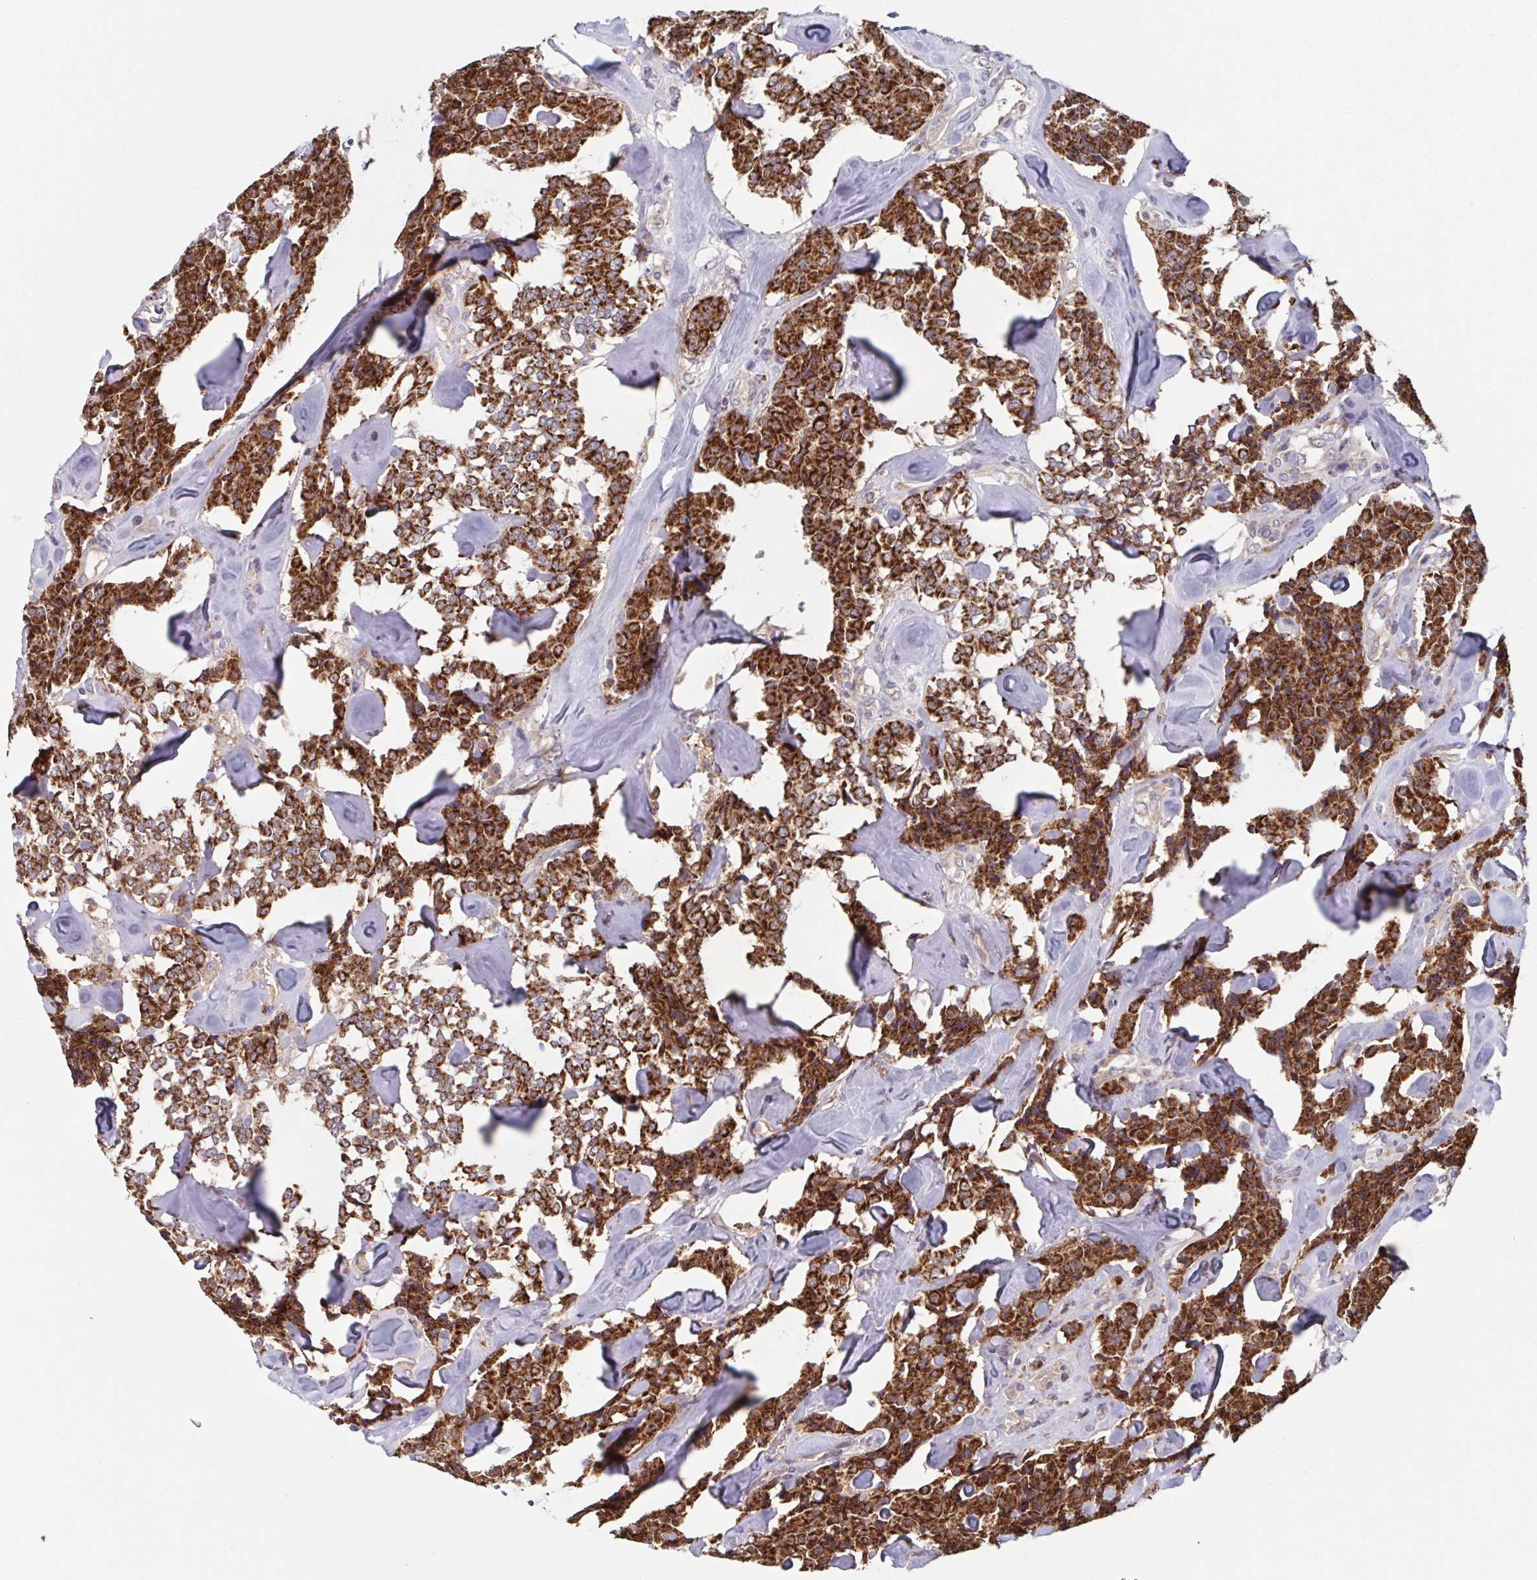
{"staining": {"intensity": "strong", "quantity": ">75%", "location": "cytoplasmic/membranous"}, "tissue": "carcinoid", "cell_type": "Tumor cells", "image_type": "cancer", "snomed": [{"axis": "morphology", "description": "Carcinoid, malignant, NOS"}, {"axis": "topography", "description": "Pancreas"}], "caption": "High-magnification brightfield microscopy of carcinoid (malignant) stained with DAB (3,3'-diaminobenzidine) (brown) and counterstained with hematoxylin (blue). tumor cells exhibit strong cytoplasmic/membranous positivity is seen in approximately>75% of cells. (Brightfield microscopy of DAB IHC at high magnification).", "gene": "TTC19", "patient": {"sex": "male", "age": 41}}